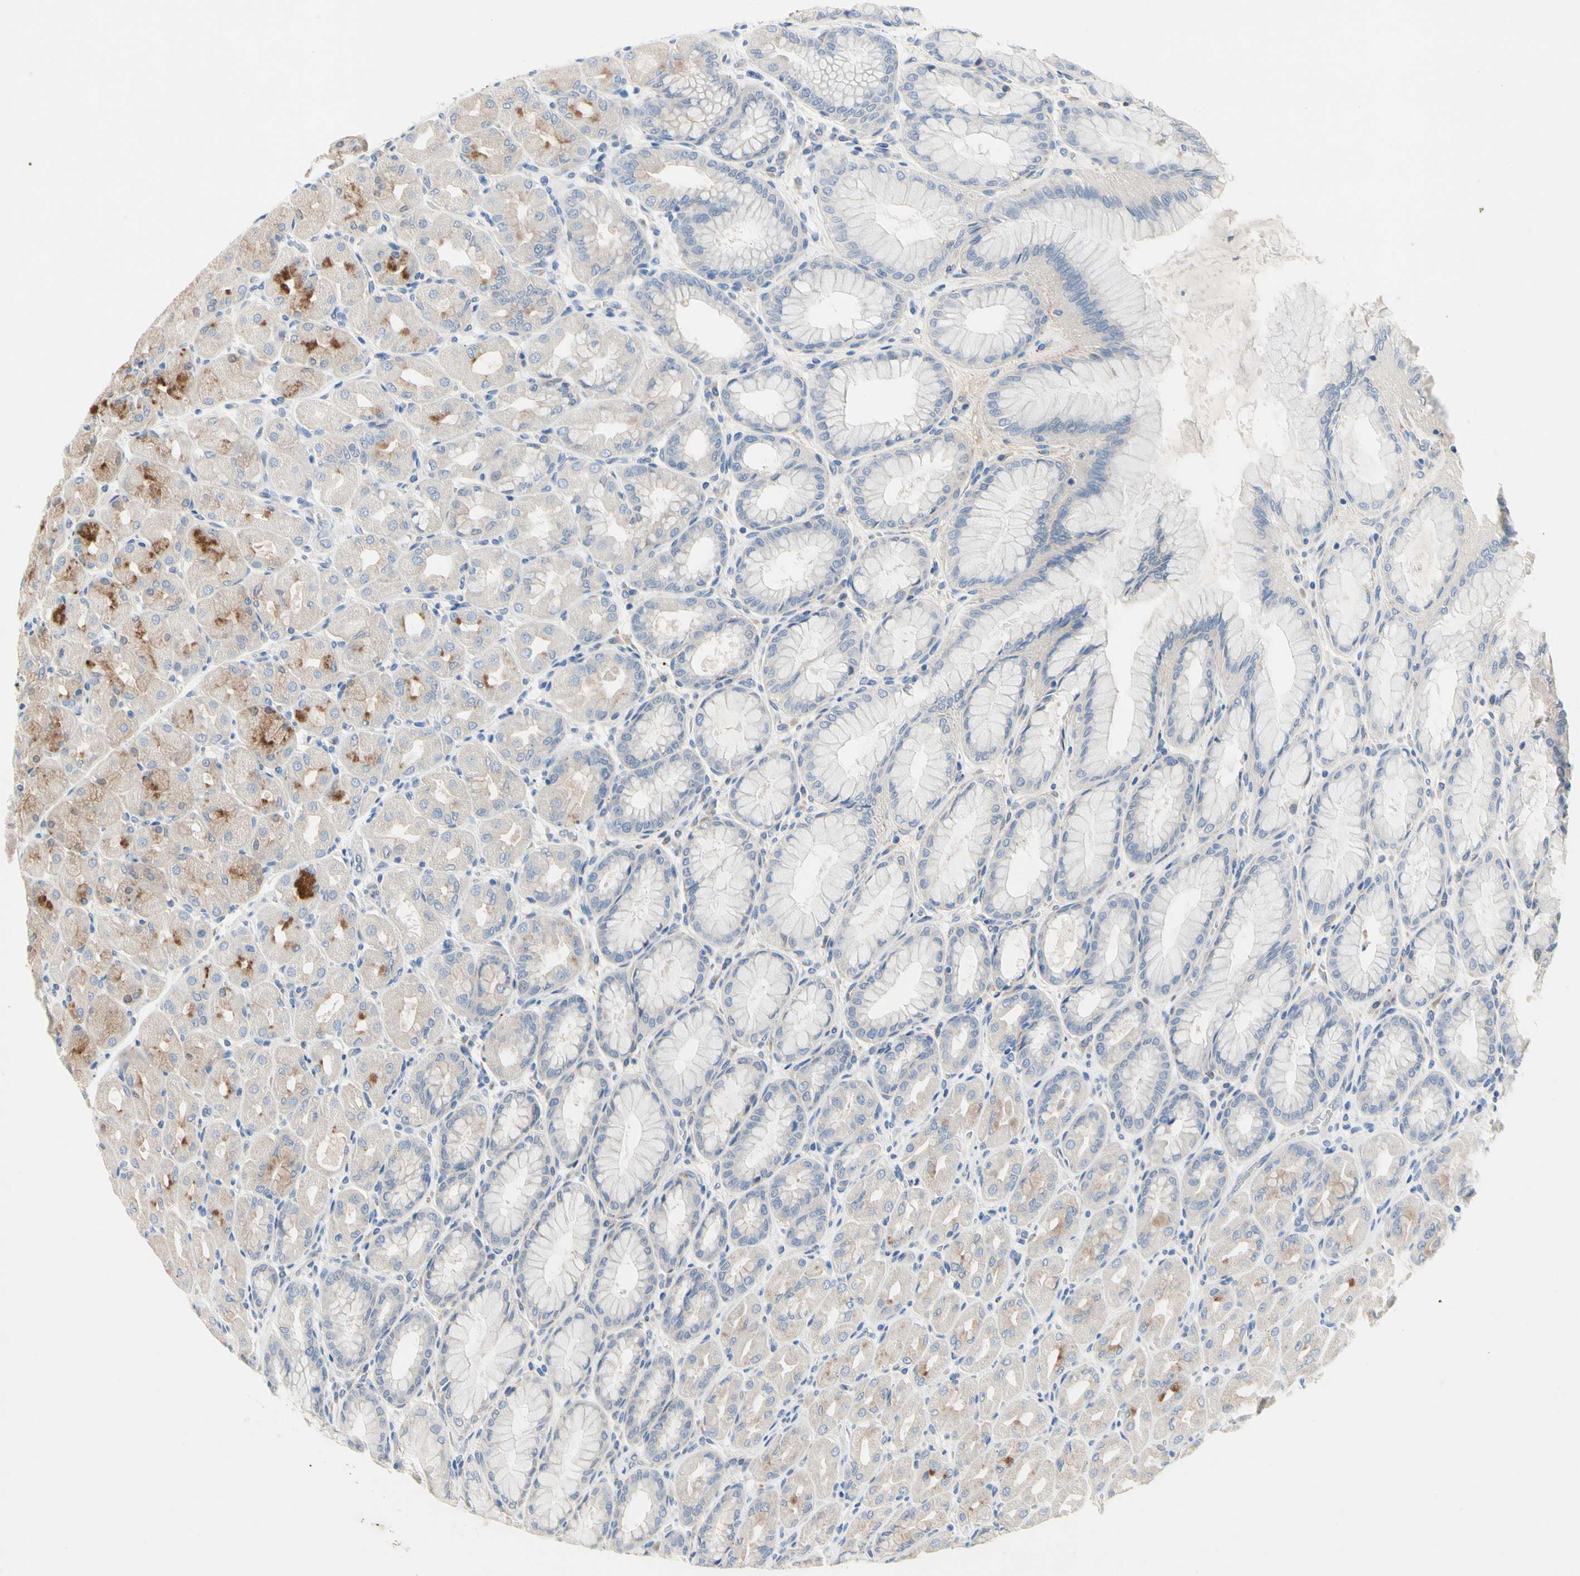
{"staining": {"intensity": "moderate", "quantity": "<25%", "location": "cytoplasmic/membranous"}, "tissue": "stomach", "cell_type": "Glandular cells", "image_type": "normal", "snomed": [{"axis": "morphology", "description": "Normal tissue, NOS"}, {"axis": "topography", "description": "Stomach, upper"}], "caption": "A high-resolution image shows immunohistochemistry staining of normal stomach, which shows moderate cytoplasmic/membranous positivity in approximately <25% of glandular cells. (Brightfield microscopy of DAB IHC at high magnification).", "gene": "RETSAT", "patient": {"sex": "female", "age": 56}}